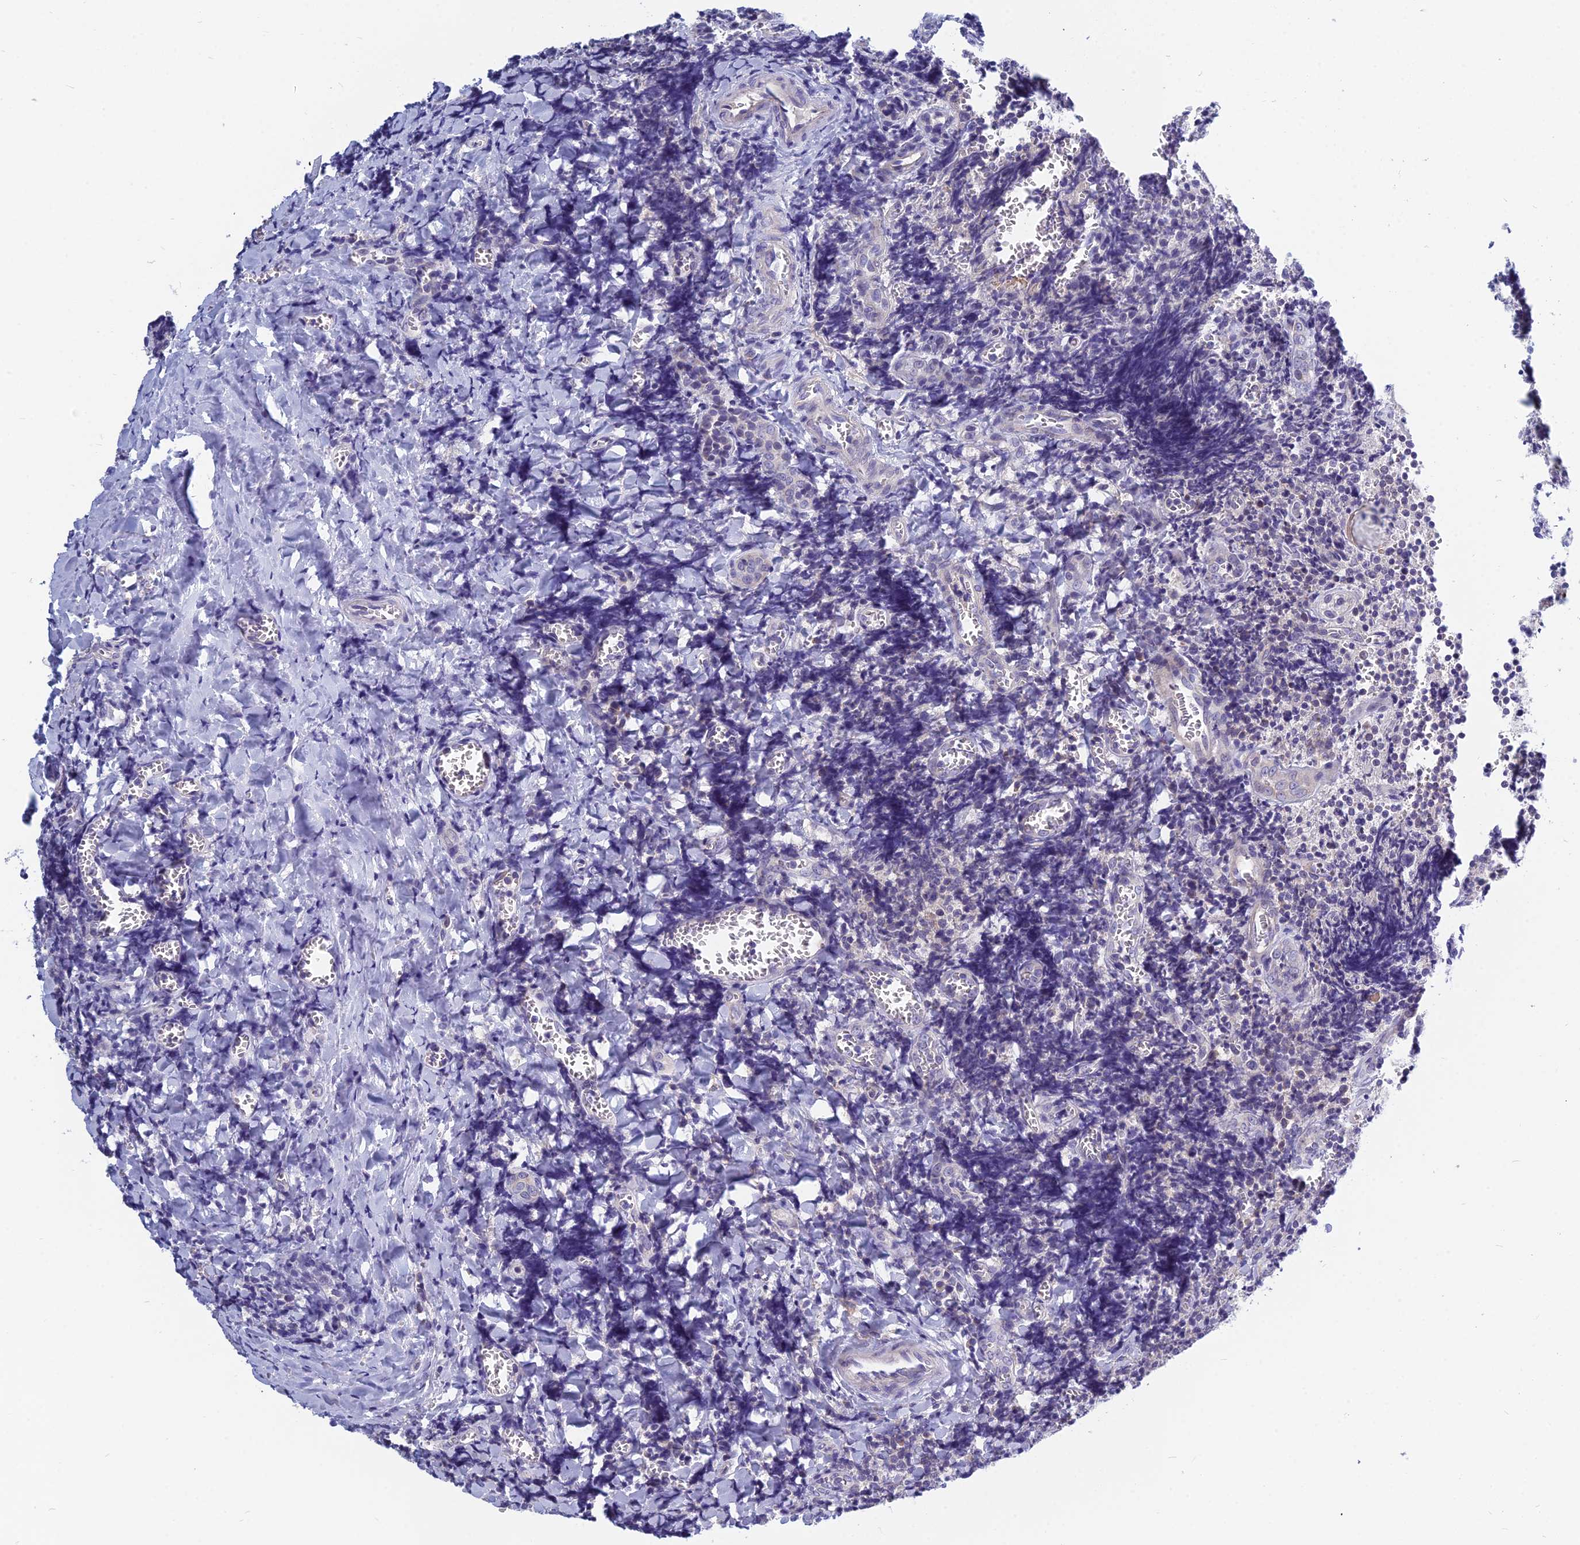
{"staining": {"intensity": "negative", "quantity": "none", "location": "none"}, "tissue": "tonsil", "cell_type": "Germinal center cells", "image_type": "normal", "snomed": [{"axis": "morphology", "description": "Normal tissue, NOS"}, {"axis": "topography", "description": "Tonsil"}], "caption": "Photomicrograph shows no significant protein staining in germinal center cells of unremarkable tonsil.", "gene": "RBM41", "patient": {"sex": "male", "age": 27}}